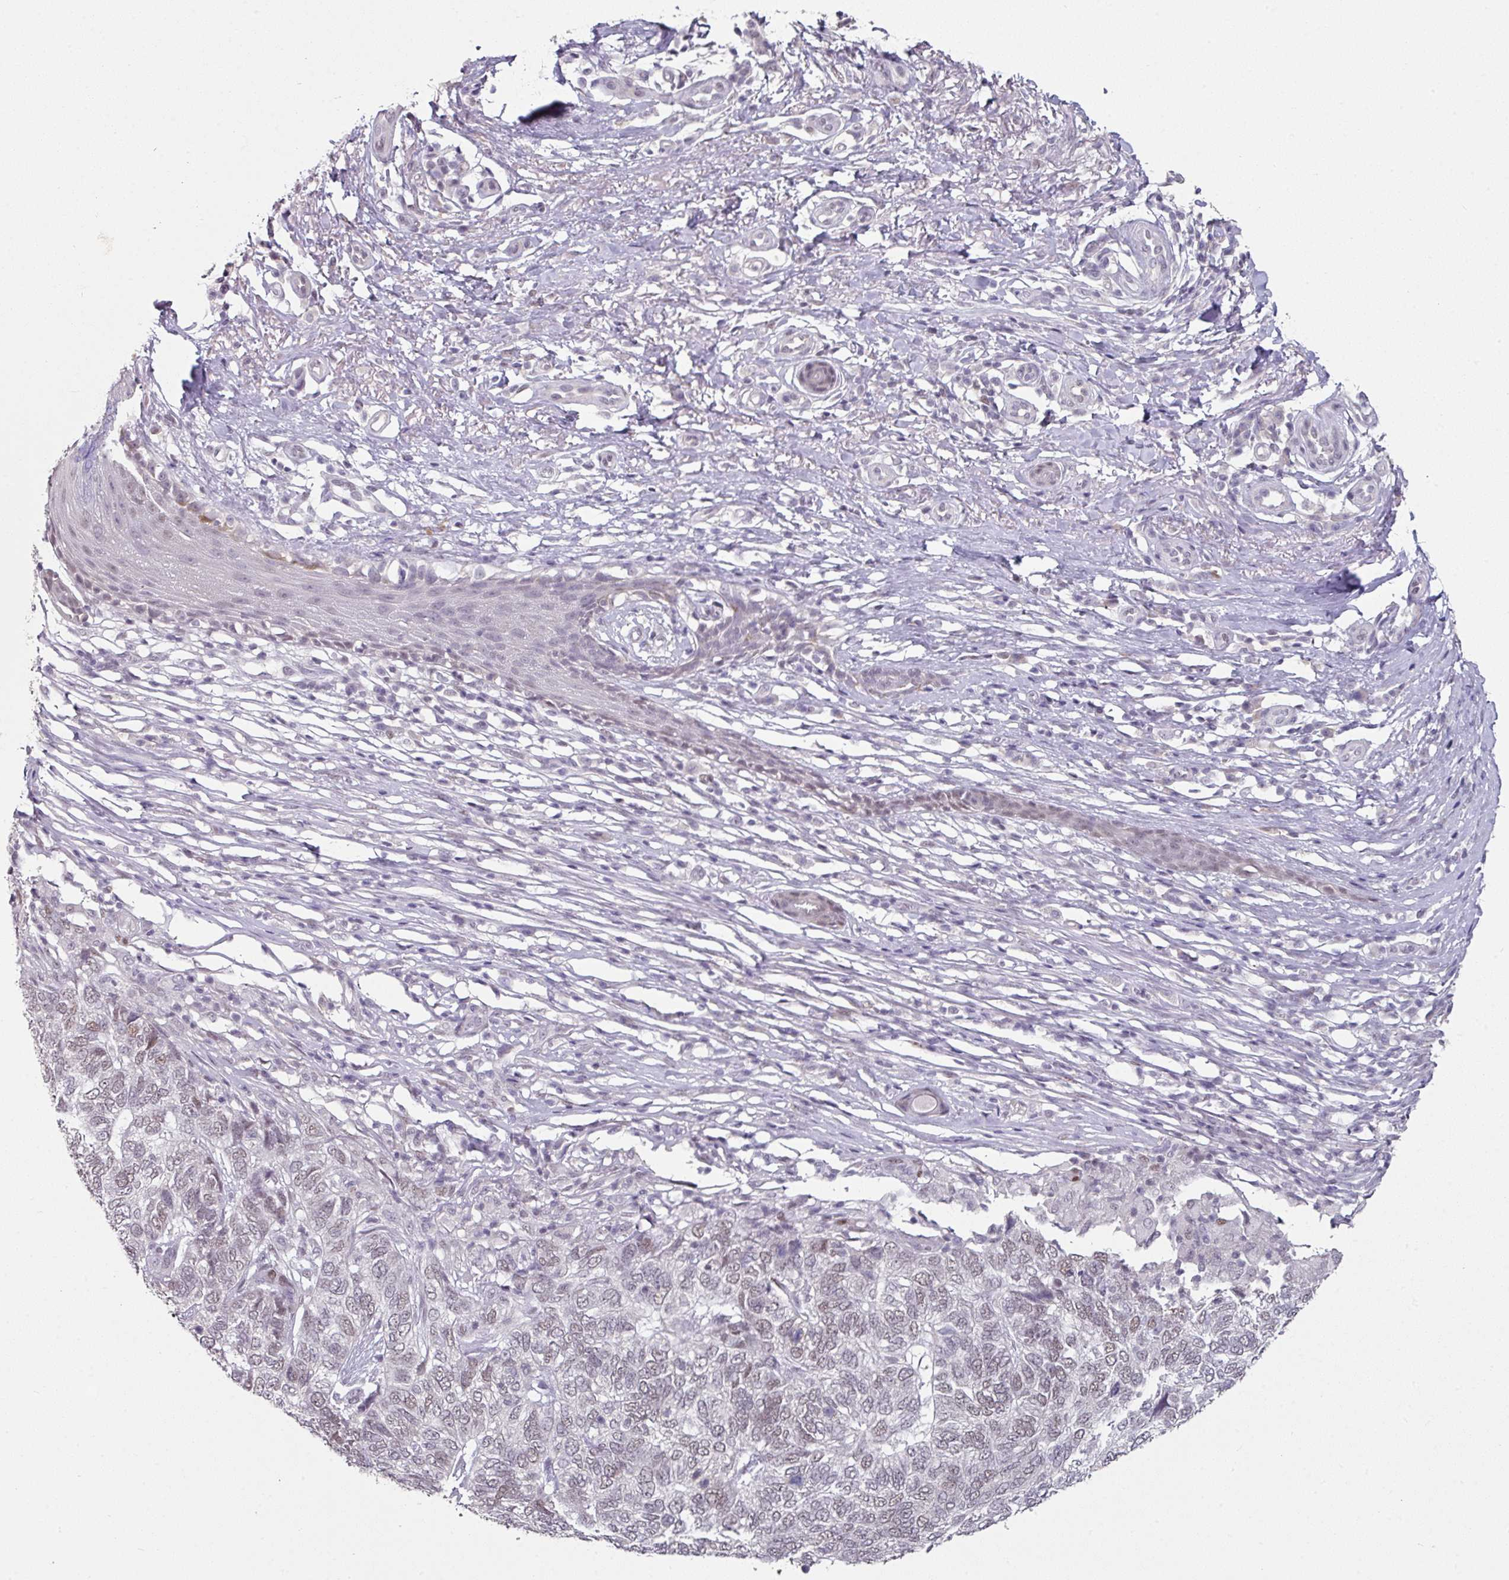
{"staining": {"intensity": "weak", "quantity": ">75%", "location": "nuclear"}, "tissue": "skin cancer", "cell_type": "Tumor cells", "image_type": "cancer", "snomed": [{"axis": "morphology", "description": "Basal cell carcinoma"}, {"axis": "topography", "description": "Skin"}], "caption": "Skin cancer (basal cell carcinoma) stained for a protein shows weak nuclear positivity in tumor cells.", "gene": "ELK1", "patient": {"sex": "female", "age": 65}}